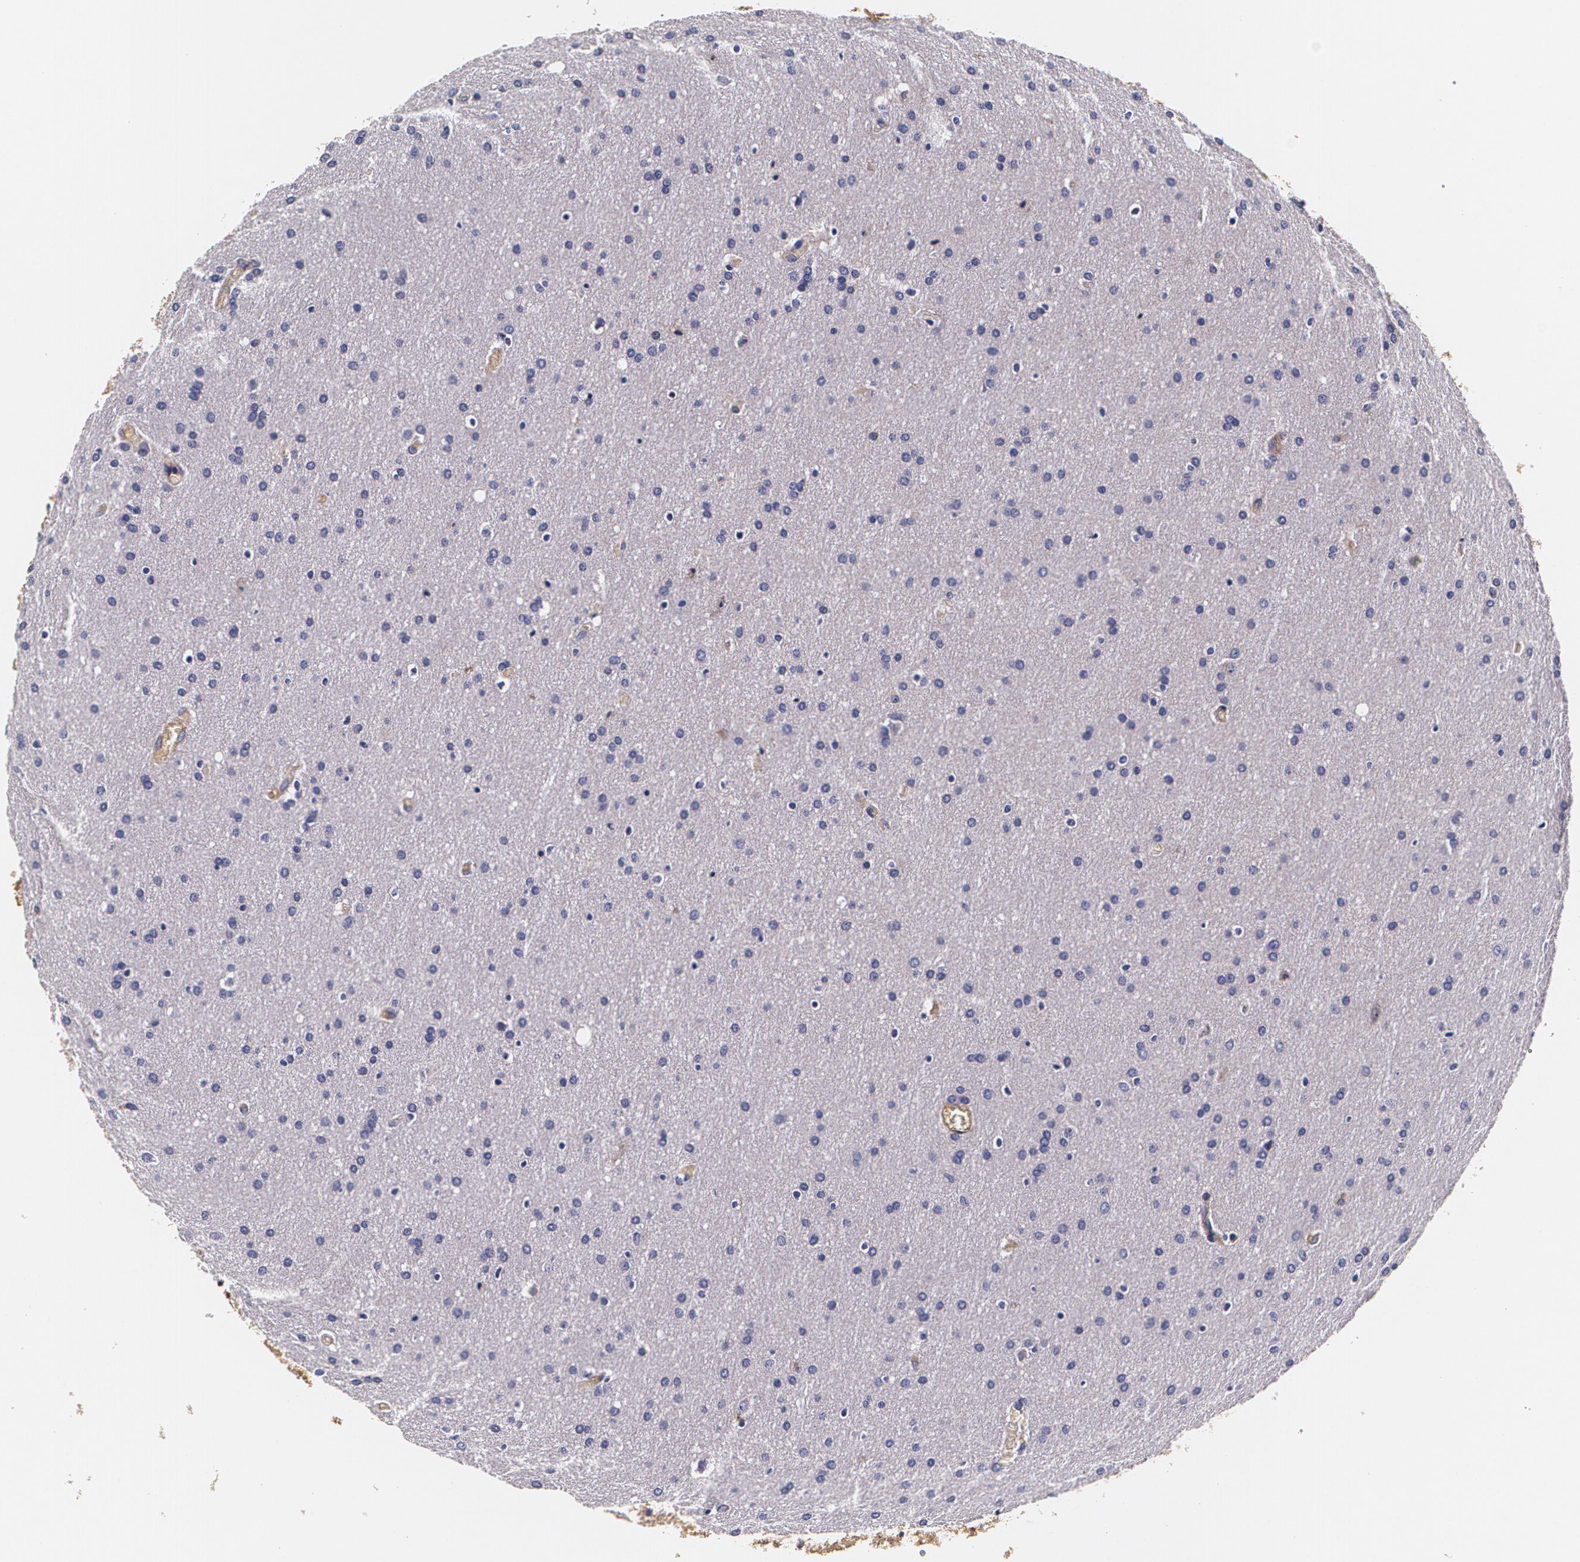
{"staining": {"intensity": "negative", "quantity": "none", "location": "none"}, "tissue": "glioma", "cell_type": "Tumor cells", "image_type": "cancer", "snomed": [{"axis": "morphology", "description": "Glioma, malignant, Low grade"}, {"axis": "topography", "description": "Brain"}], "caption": "Tumor cells show no significant protein positivity in glioma.", "gene": "TTR", "patient": {"sex": "female", "age": 32}}